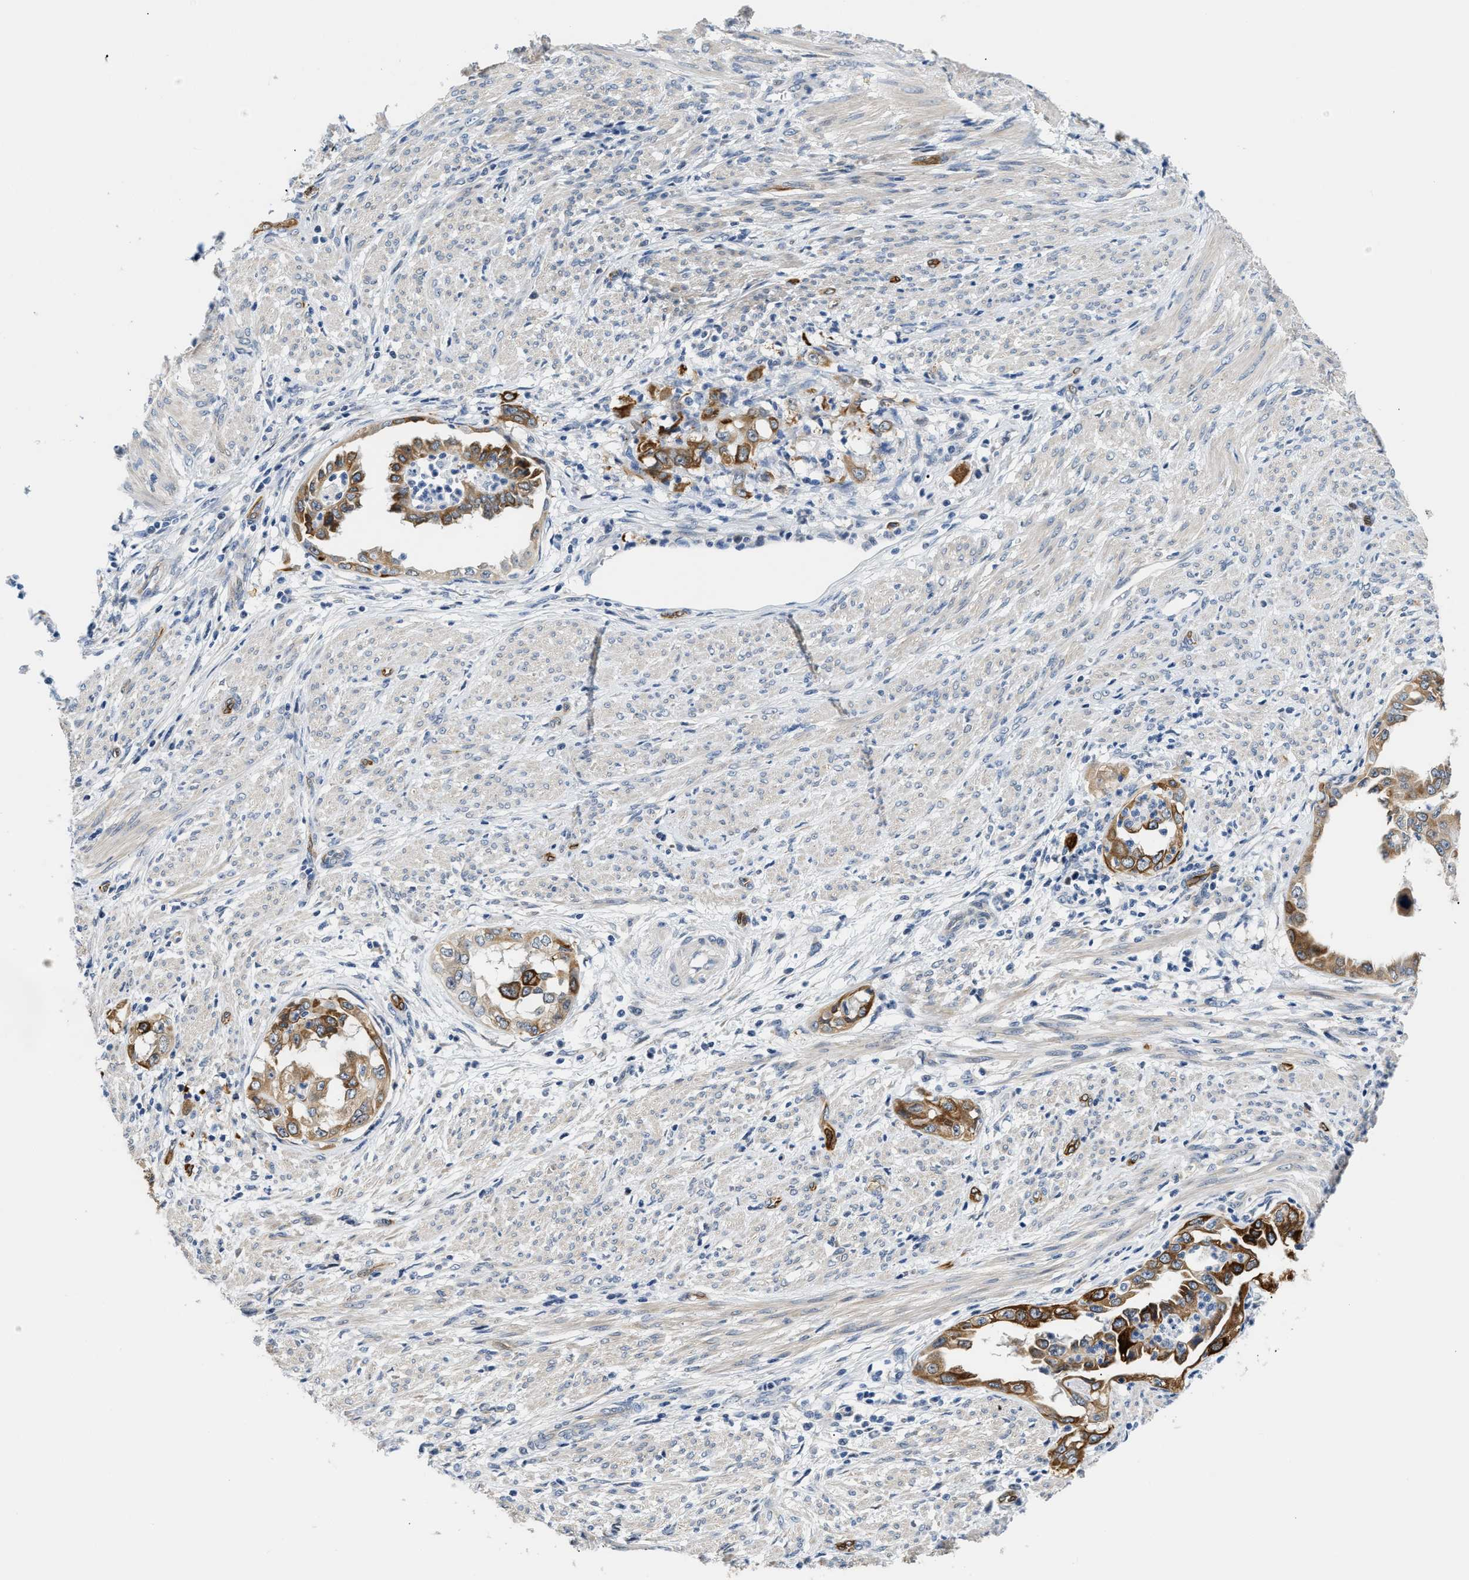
{"staining": {"intensity": "strong", "quantity": ">75%", "location": "cytoplasmic/membranous"}, "tissue": "endometrial cancer", "cell_type": "Tumor cells", "image_type": "cancer", "snomed": [{"axis": "morphology", "description": "Adenocarcinoma, NOS"}, {"axis": "topography", "description": "Endometrium"}], "caption": "Endometrial cancer tissue exhibits strong cytoplasmic/membranous expression in about >75% of tumor cells", "gene": "CLGN", "patient": {"sex": "female", "age": 85}}